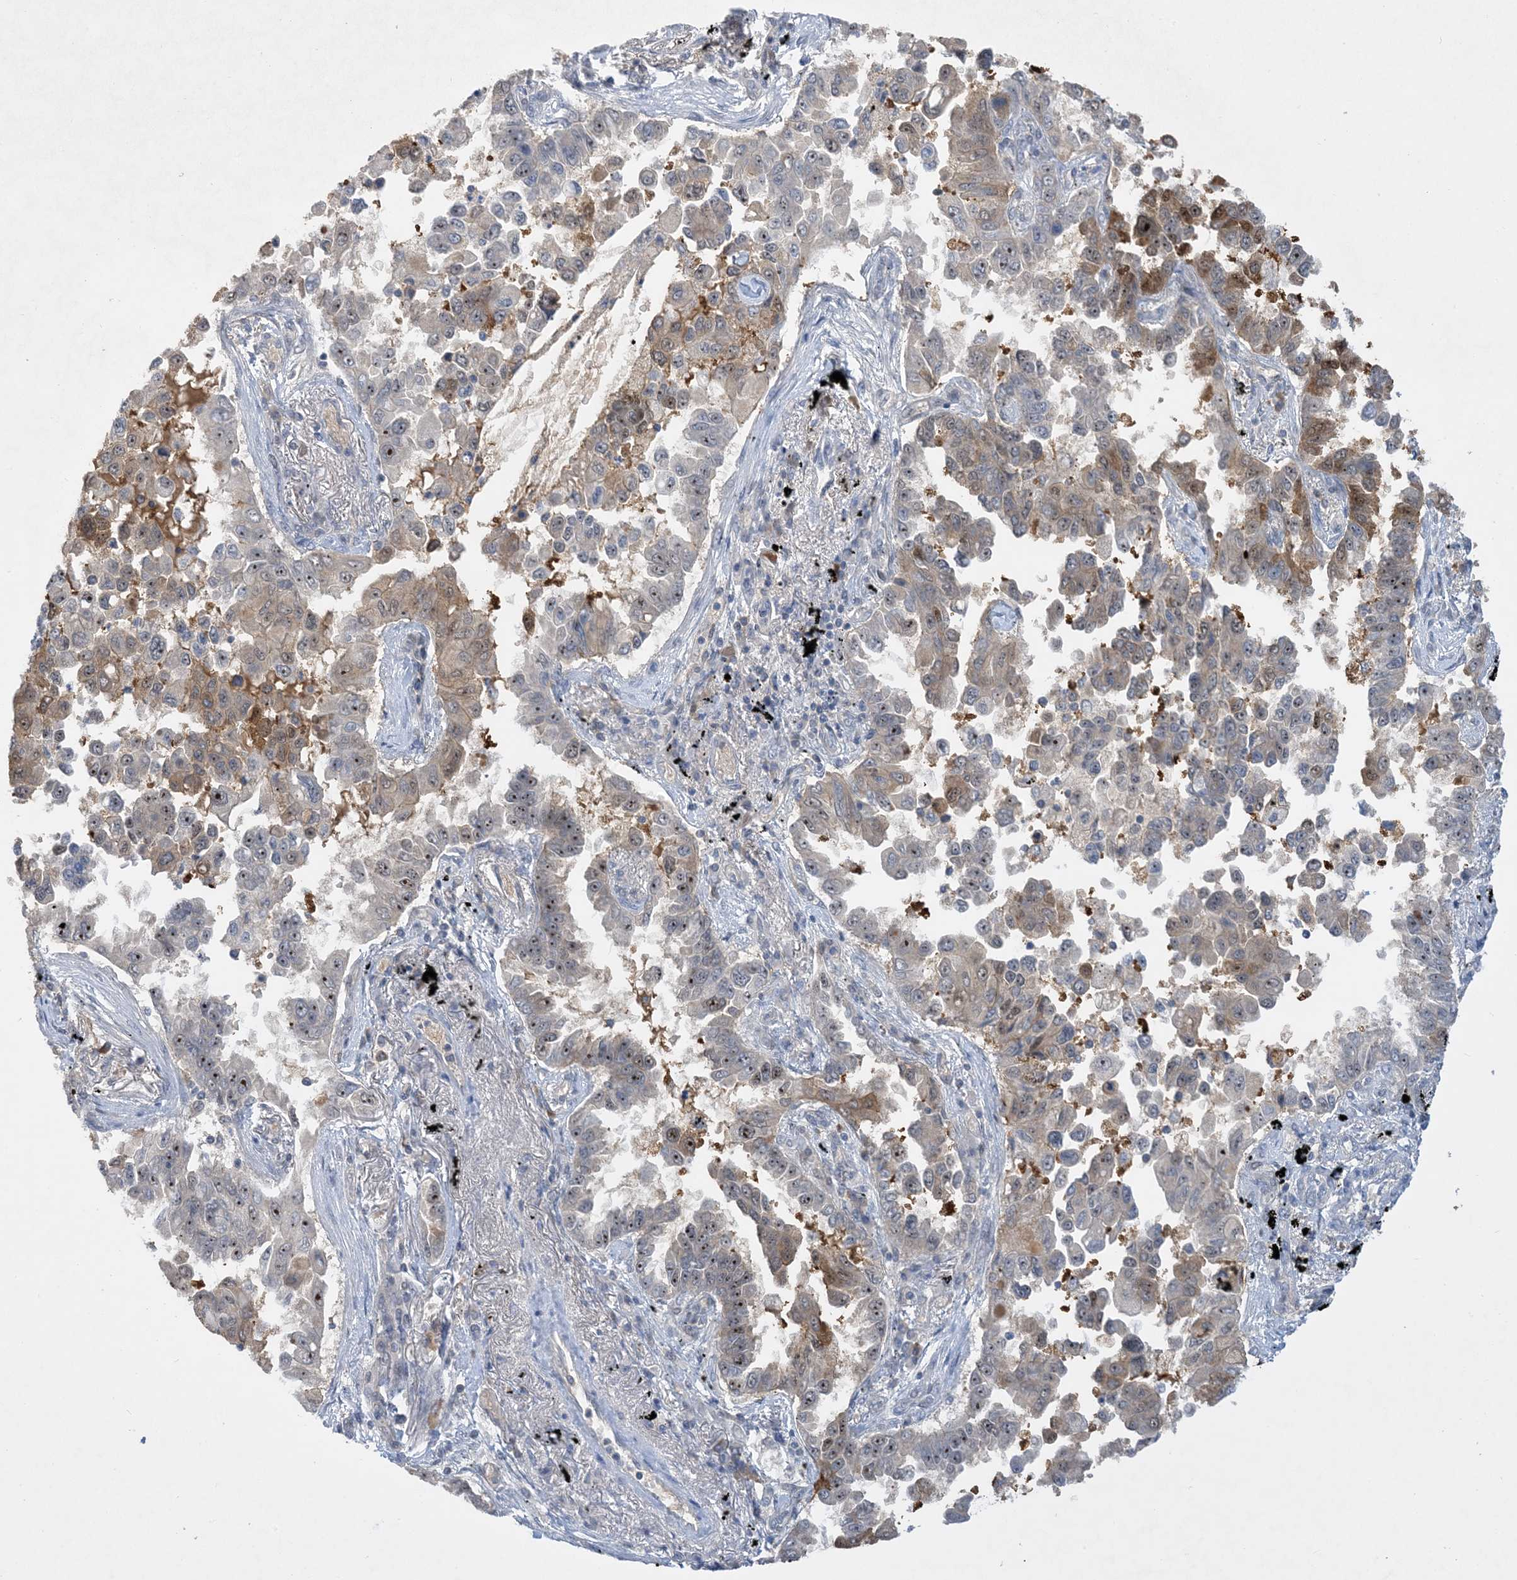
{"staining": {"intensity": "moderate", "quantity": "25%-75%", "location": "cytoplasmic/membranous,nuclear"}, "tissue": "lung cancer", "cell_type": "Tumor cells", "image_type": "cancer", "snomed": [{"axis": "morphology", "description": "Adenocarcinoma, NOS"}, {"axis": "topography", "description": "Lung"}], "caption": "A high-resolution histopathology image shows immunohistochemistry (IHC) staining of lung adenocarcinoma, which shows moderate cytoplasmic/membranous and nuclear positivity in about 25%-75% of tumor cells.", "gene": "UBE2E1", "patient": {"sex": "female", "age": 67}}